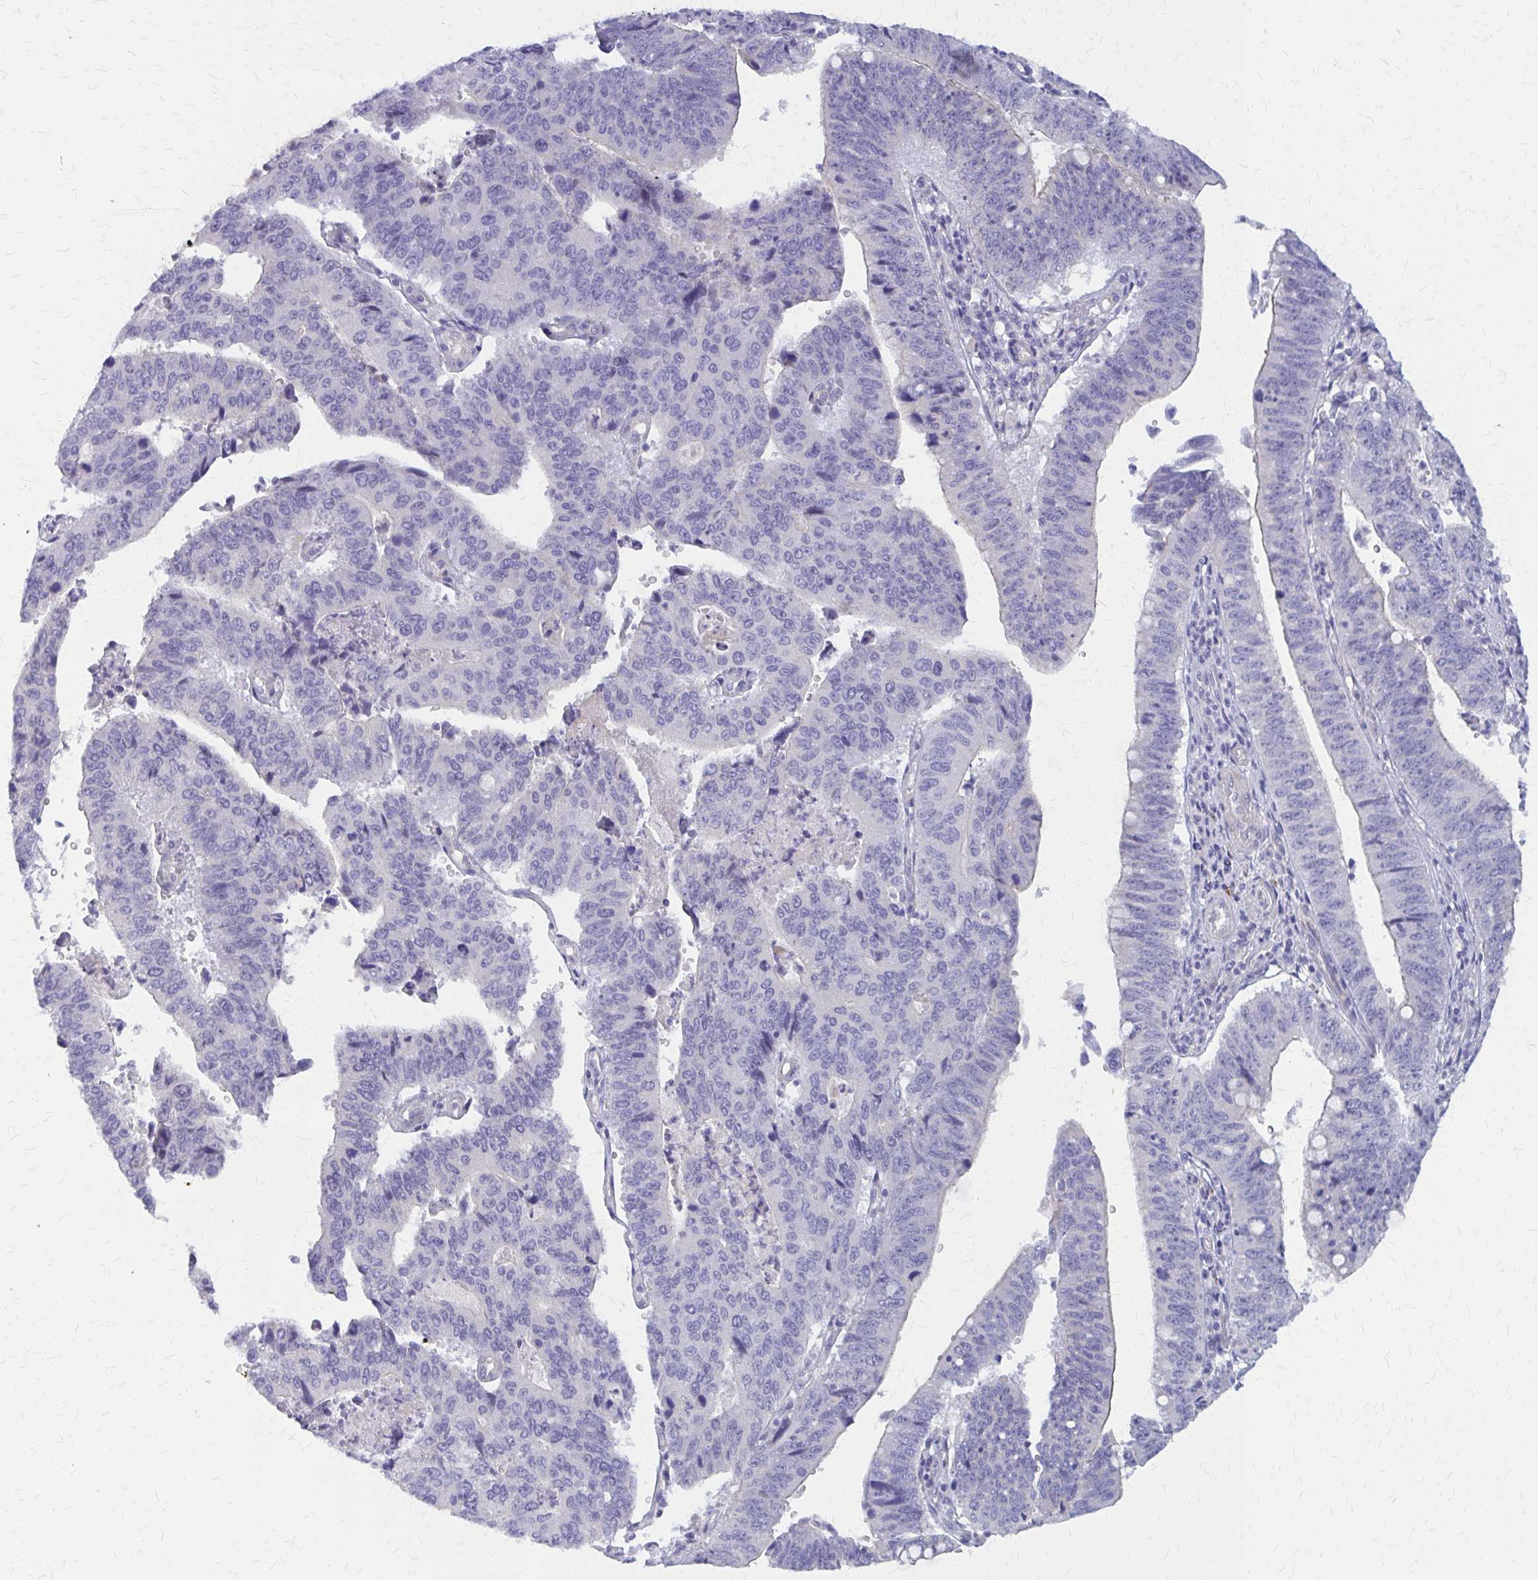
{"staining": {"intensity": "negative", "quantity": "none", "location": "none"}, "tissue": "stomach cancer", "cell_type": "Tumor cells", "image_type": "cancer", "snomed": [{"axis": "morphology", "description": "Adenocarcinoma, NOS"}, {"axis": "topography", "description": "Stomach"}], "caption": "IHC photomicrograph of neoplastic tissue: stomach cancer (adenocarcinoma) stained with DAB displays no significant protein expression in tumor cells.", "gene": "GLYATL2", "patient": {"sex": "male", "age": 59}}